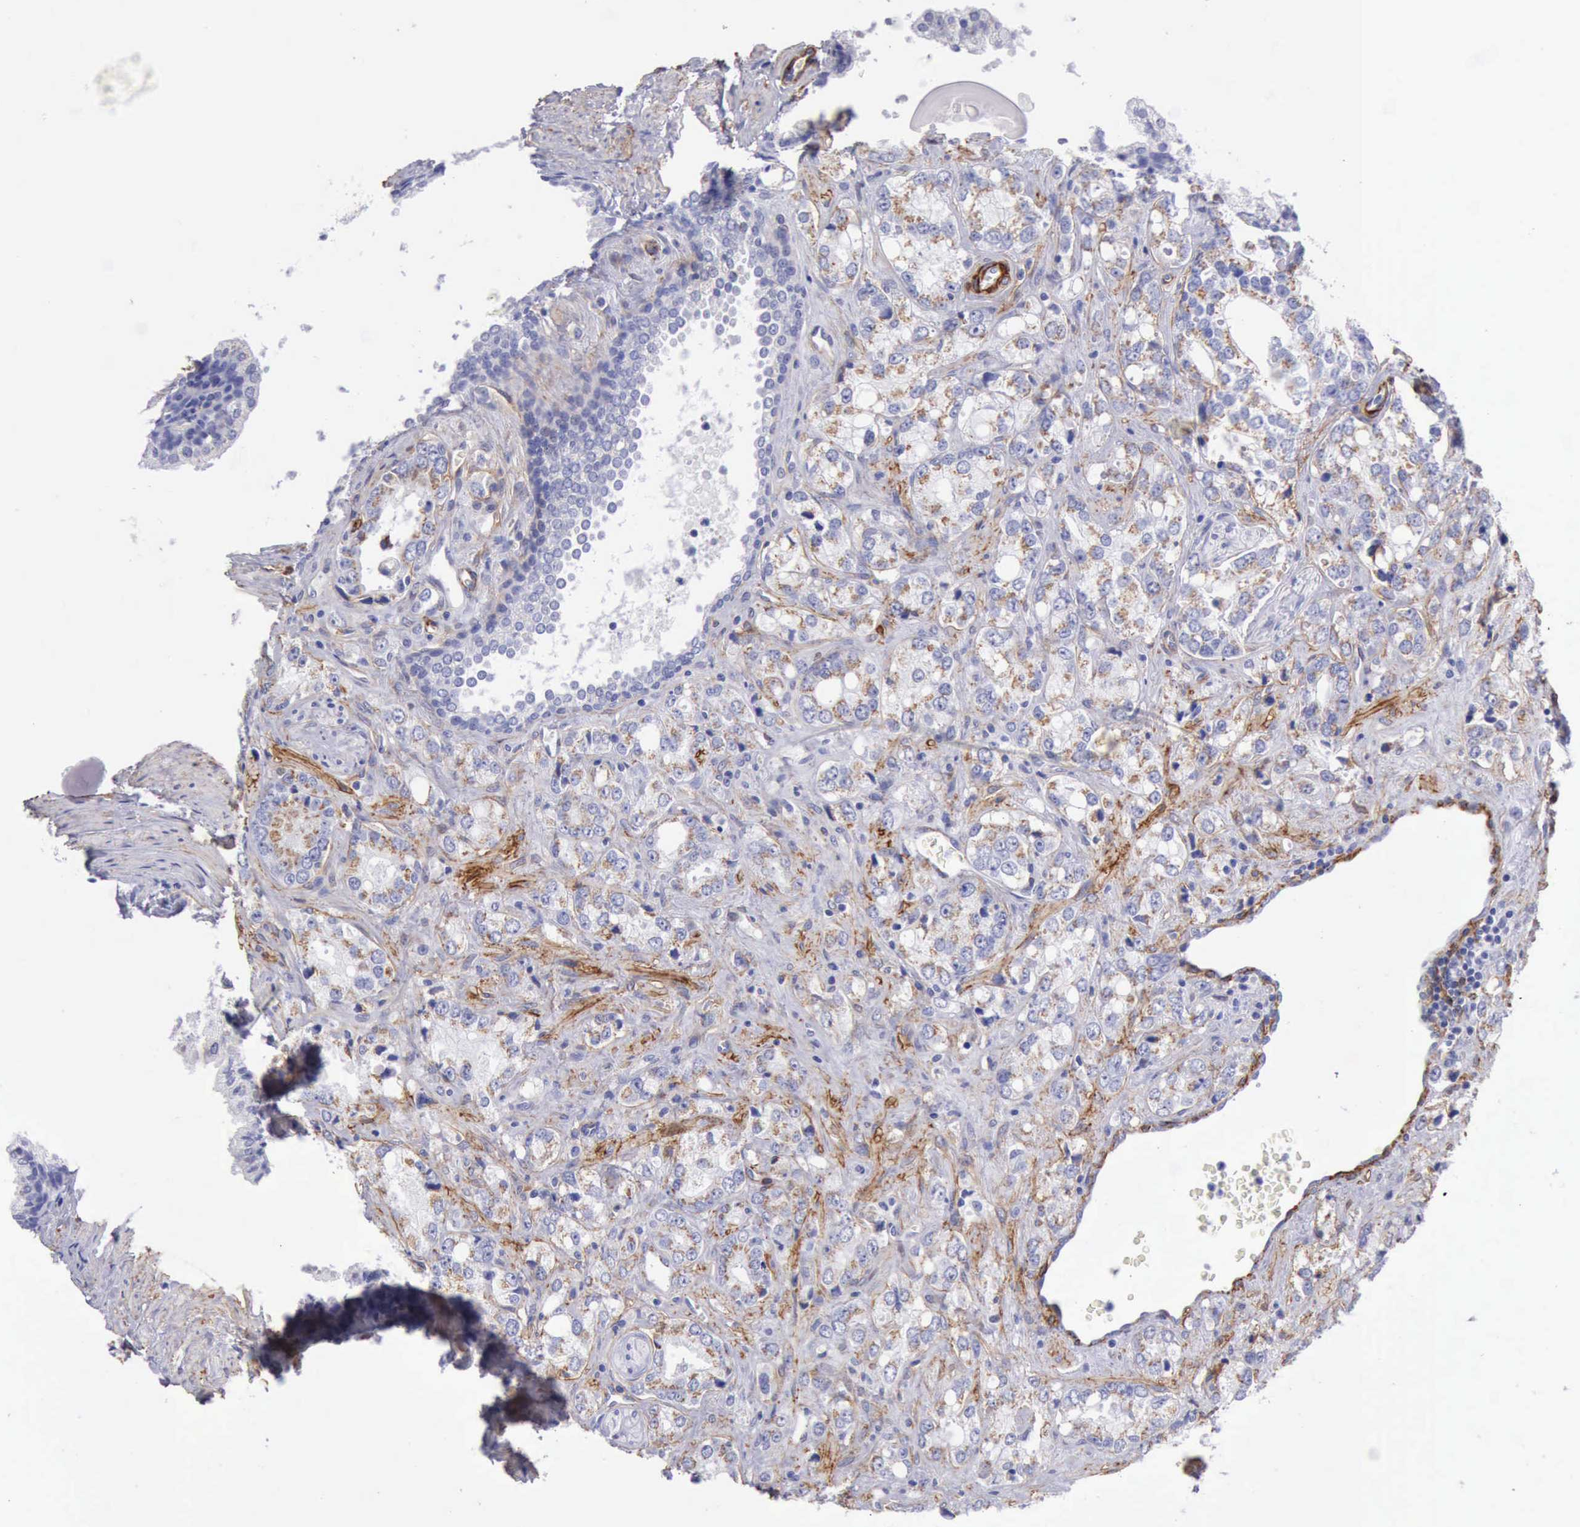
{"staining": {"intensity": "moderate", "quantity": ">75%", "location": "cytoplasmic/membranous"}, "tissue": "prostate cancer", "cell_type": "Tumor cells", "image_type": "cancer", "snomed": [{"axis": "morphology", "description": "Adenocarcinoma, High grade"}, {"axis": "topography", "description": "Prostate"}], "caption": "This is an image of immunohistochemistry (IHC) staining of prostate cancer (high-grade adenocarcinoma), which shows moderate expression in the cytoplasmic/membranous of tumor cells.", "gene": "AOC3", "patient": {"sex": "male", "age": 67}}